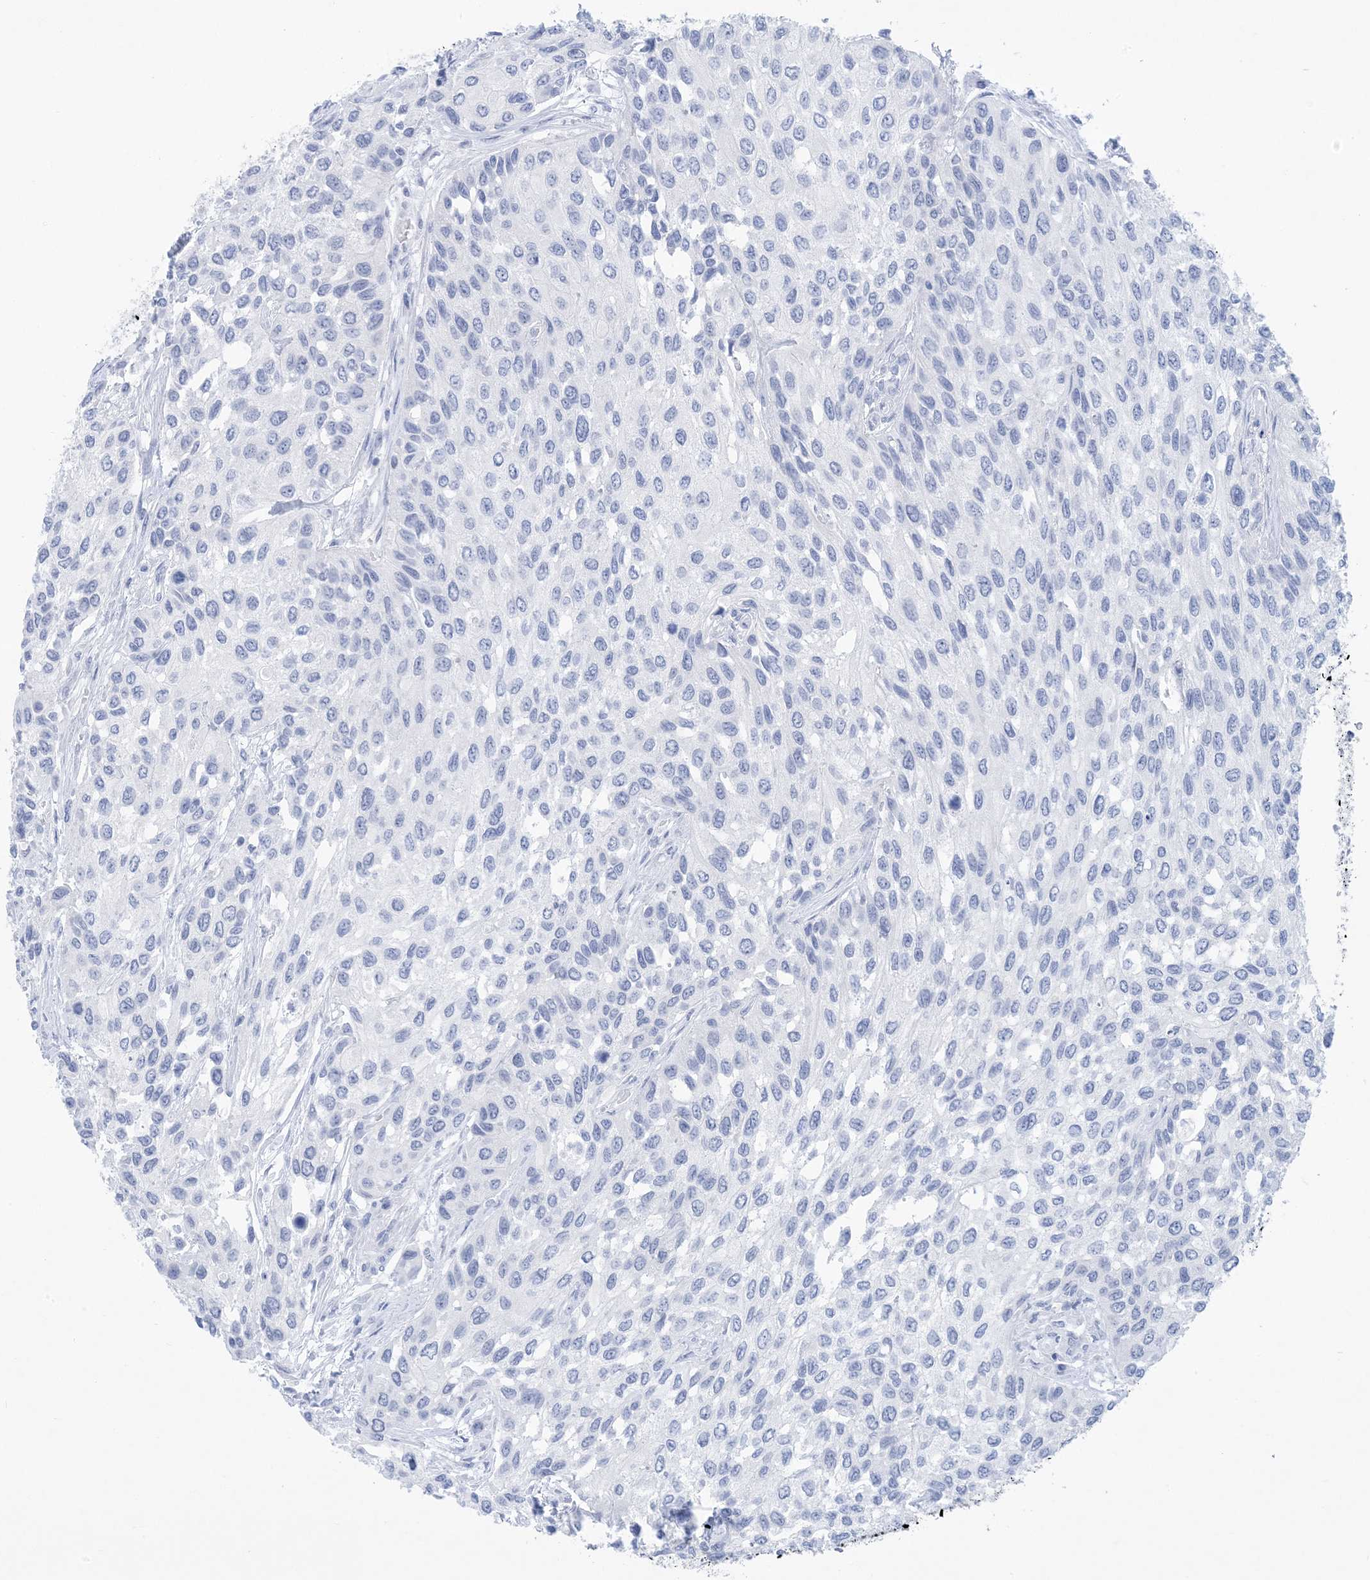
{"staining": {"intensity": "negative", "quantity": "none", "location": "none"}, "tissue": "urothelial cancer", "cell_type": "Tumor cells", "image_type": "cancer", "snomed": [{"axis": "morphology", "description": "Normal tissue, NOS"}, {"axis": "morphology", "description": "Urothelial carcinoma, High grade"}, {"axis": "topography", "description": "Vascular tissue"}, {"axis": "topography", "description": "Urinary bladder"}], "caption": "Urothelial carcinoma (high-grade) was stained to show a protein in brown. There is no significant expression in tumor cells. Nuclei are stained in blue.", "gene": "SH3YL1", "patient": {"sex": "female", "age": 56}}